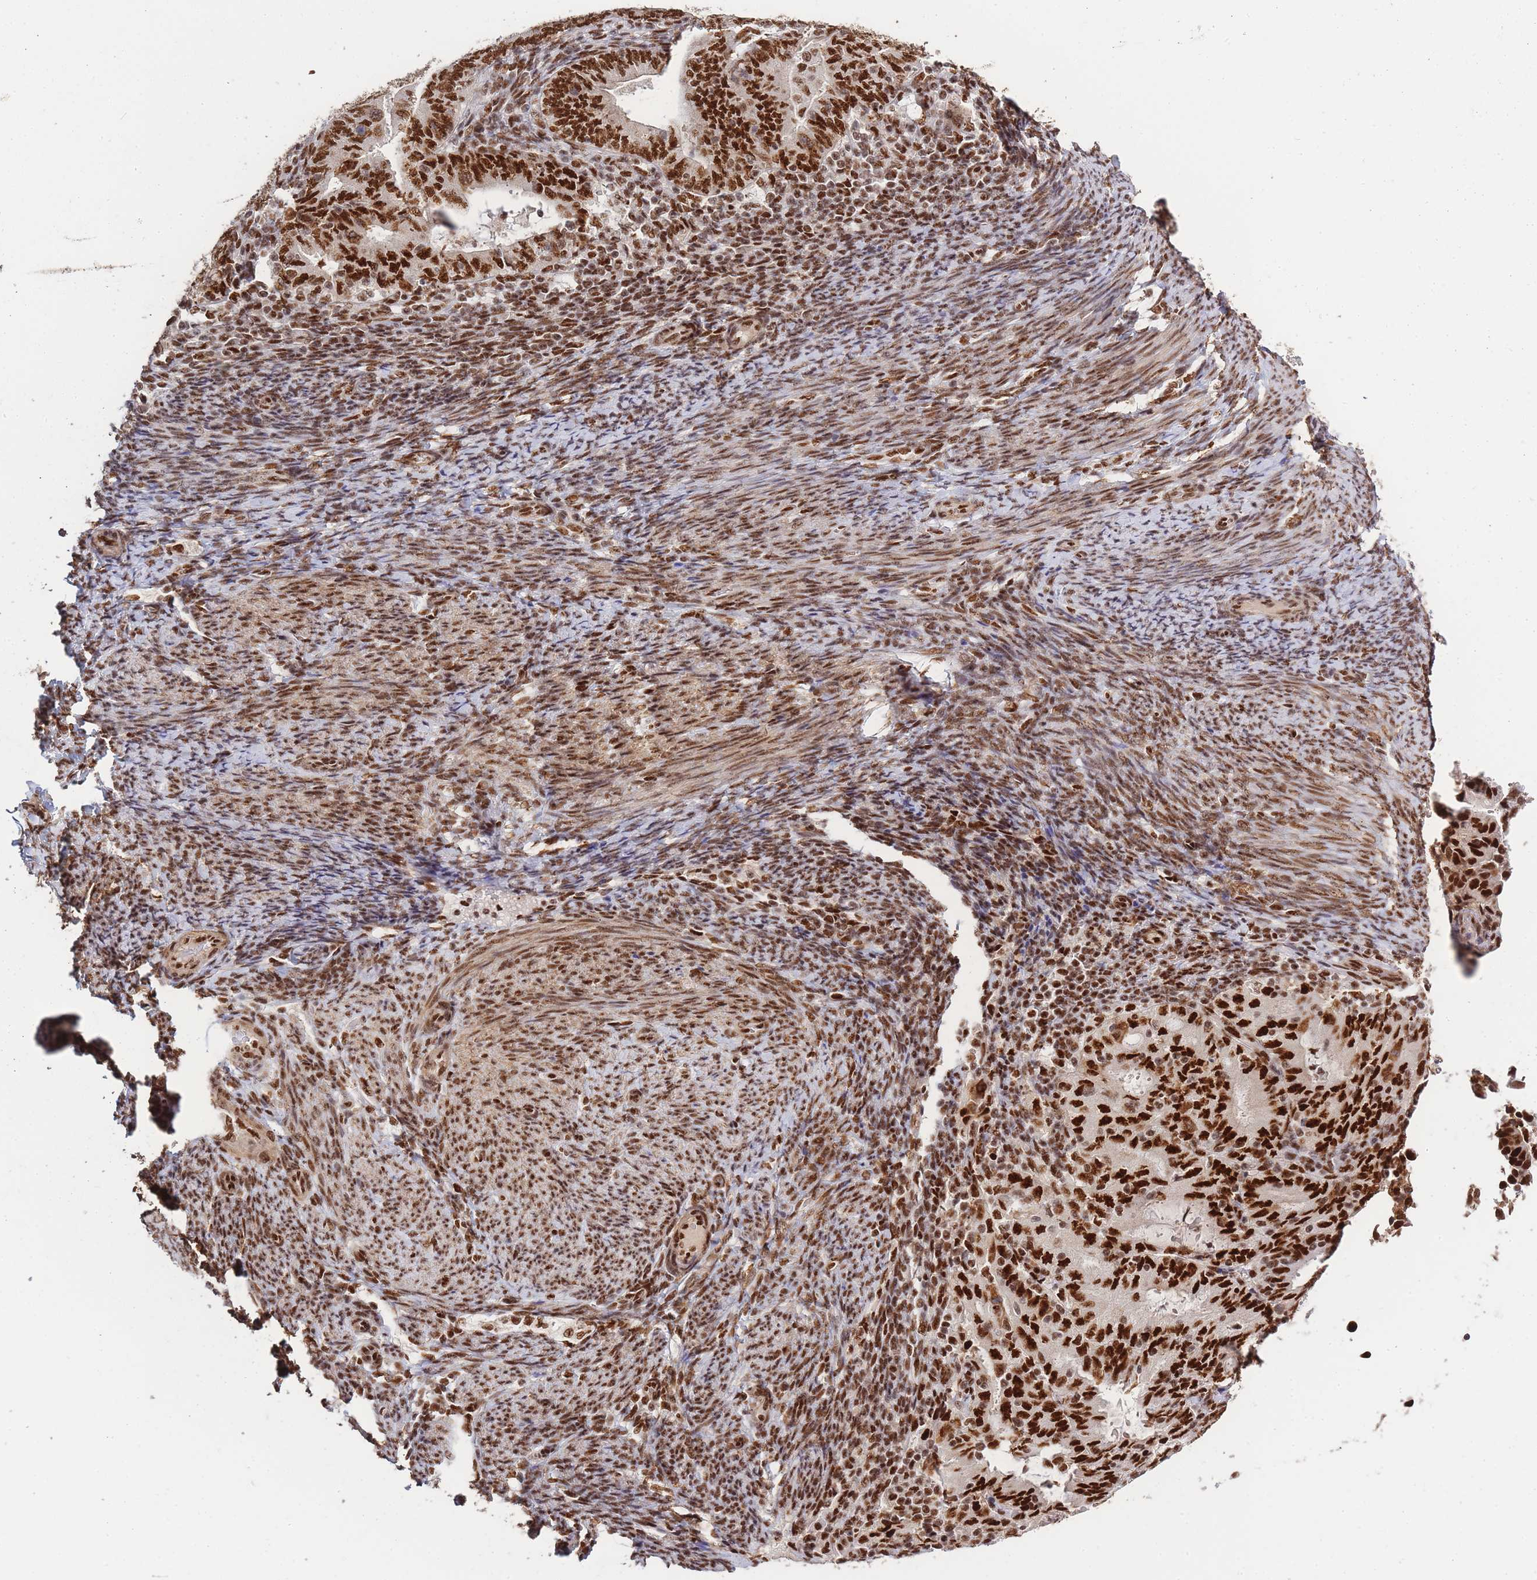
{"staining": {"intensity": "strong", "quantity": ">75%", "location": "nuclear"}, "tissue": "endometrial cancer", "cell_type": "Tumor cells", "image_type": "cancer", "snomed": [{"axis": "morphology", "description": "Adenocarcinoma, NOS"}, {"axis": "topography", "description": "Endometrium"}], "caption": "Protein expression analysis of human endometrial adenocarcinoma reveals strong nuclear positivity in about >75% of tumor cells.", "gene": "PRKDC", "patient": {"sex": "female", "age": 70}}